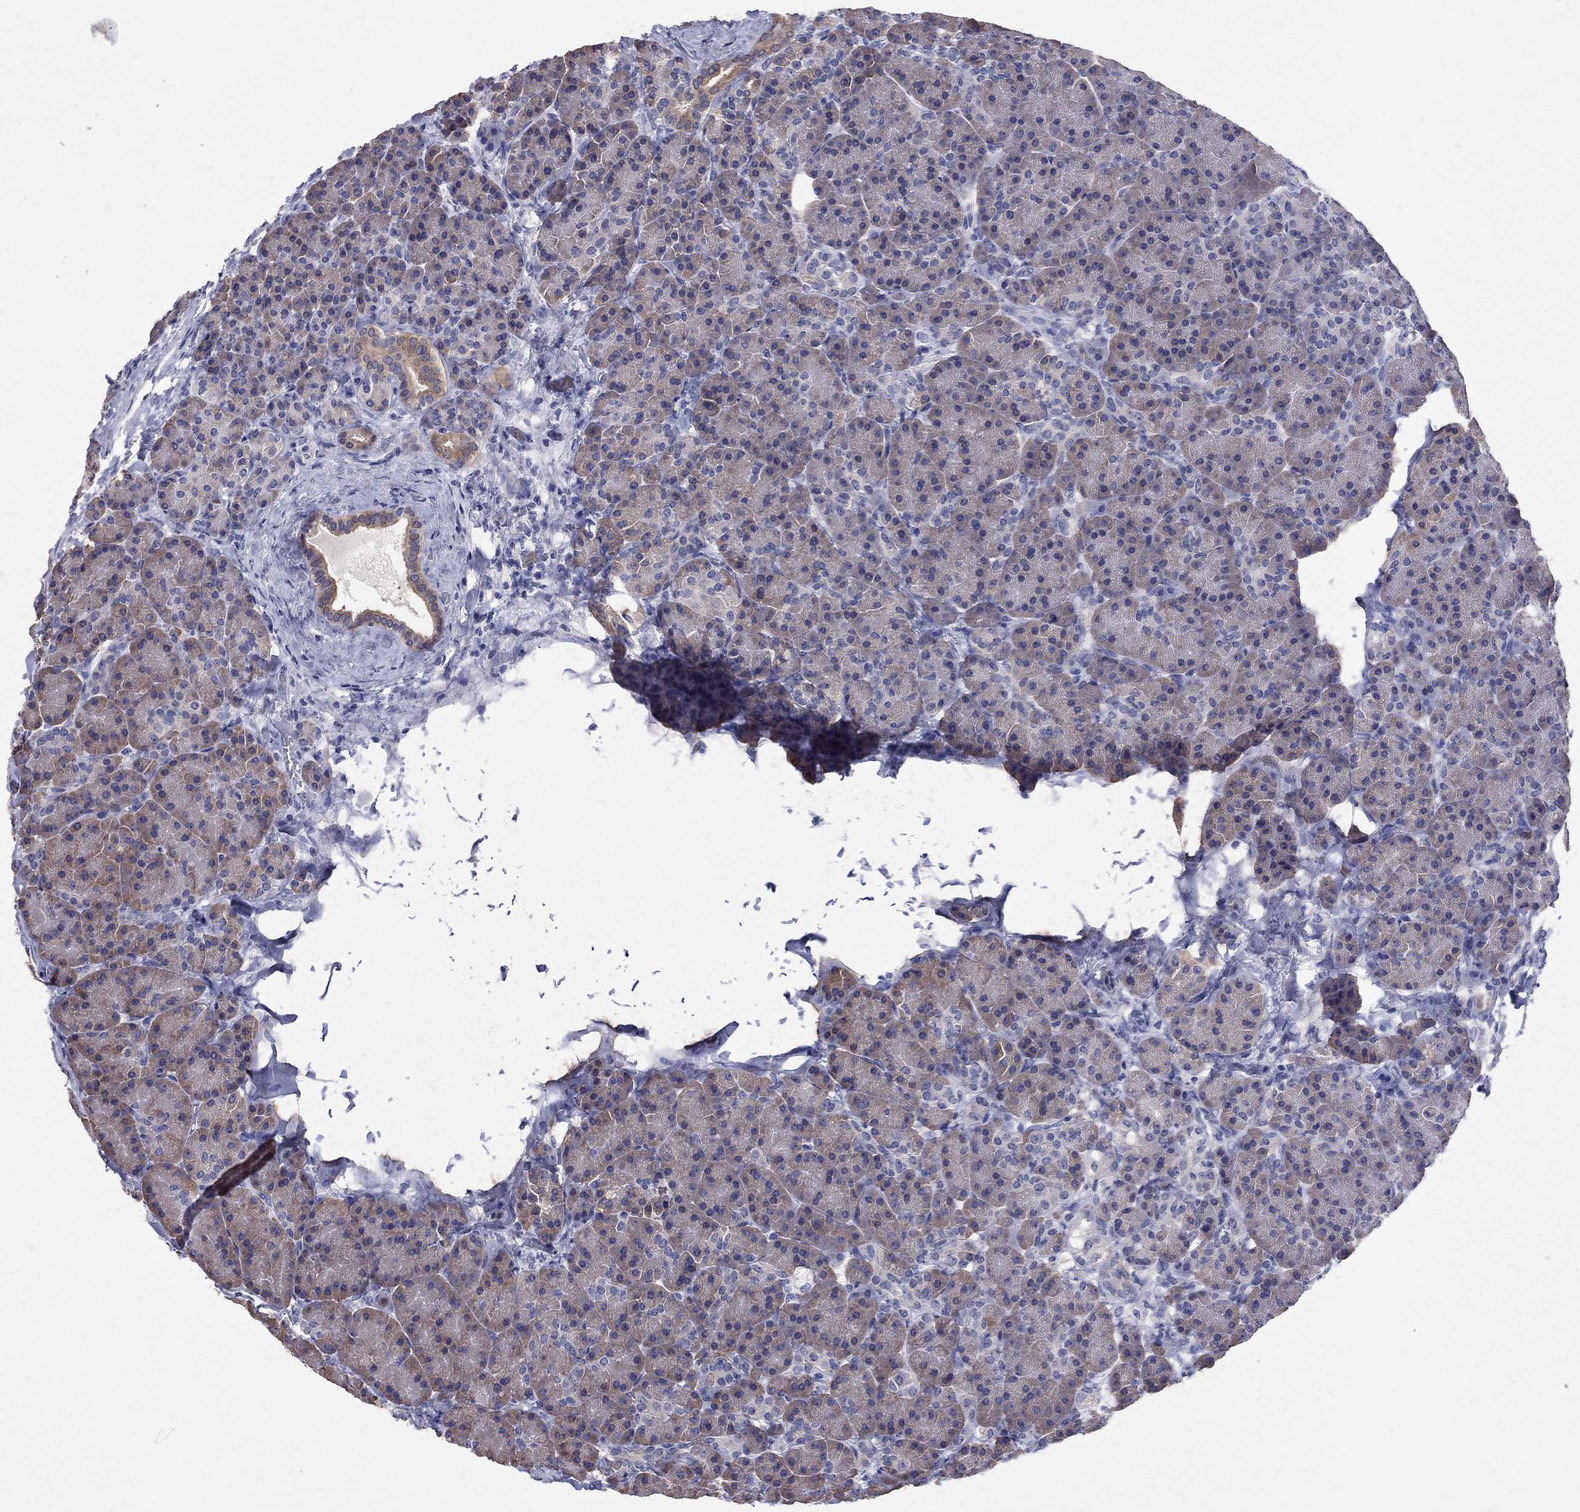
{"staining": {"intensity": "negative", "quantity": "none", "location": "none"}, "tissue": "pancreas", "cell_type": "Exocrine glandular cells", "image_type": "normal", "snomed": [{"axis": "morphology", "description": "Normal tissue, NOS"}, {"axis": "topography", "description": "Pancreas"}], "caption": "An immunohistochemistry image of normal pancreas is shown. There is no staining in exocrine glandular cells of pancreas.", "gene": "SULT2B1", "patient": {"sex": "female", "age": 63}}